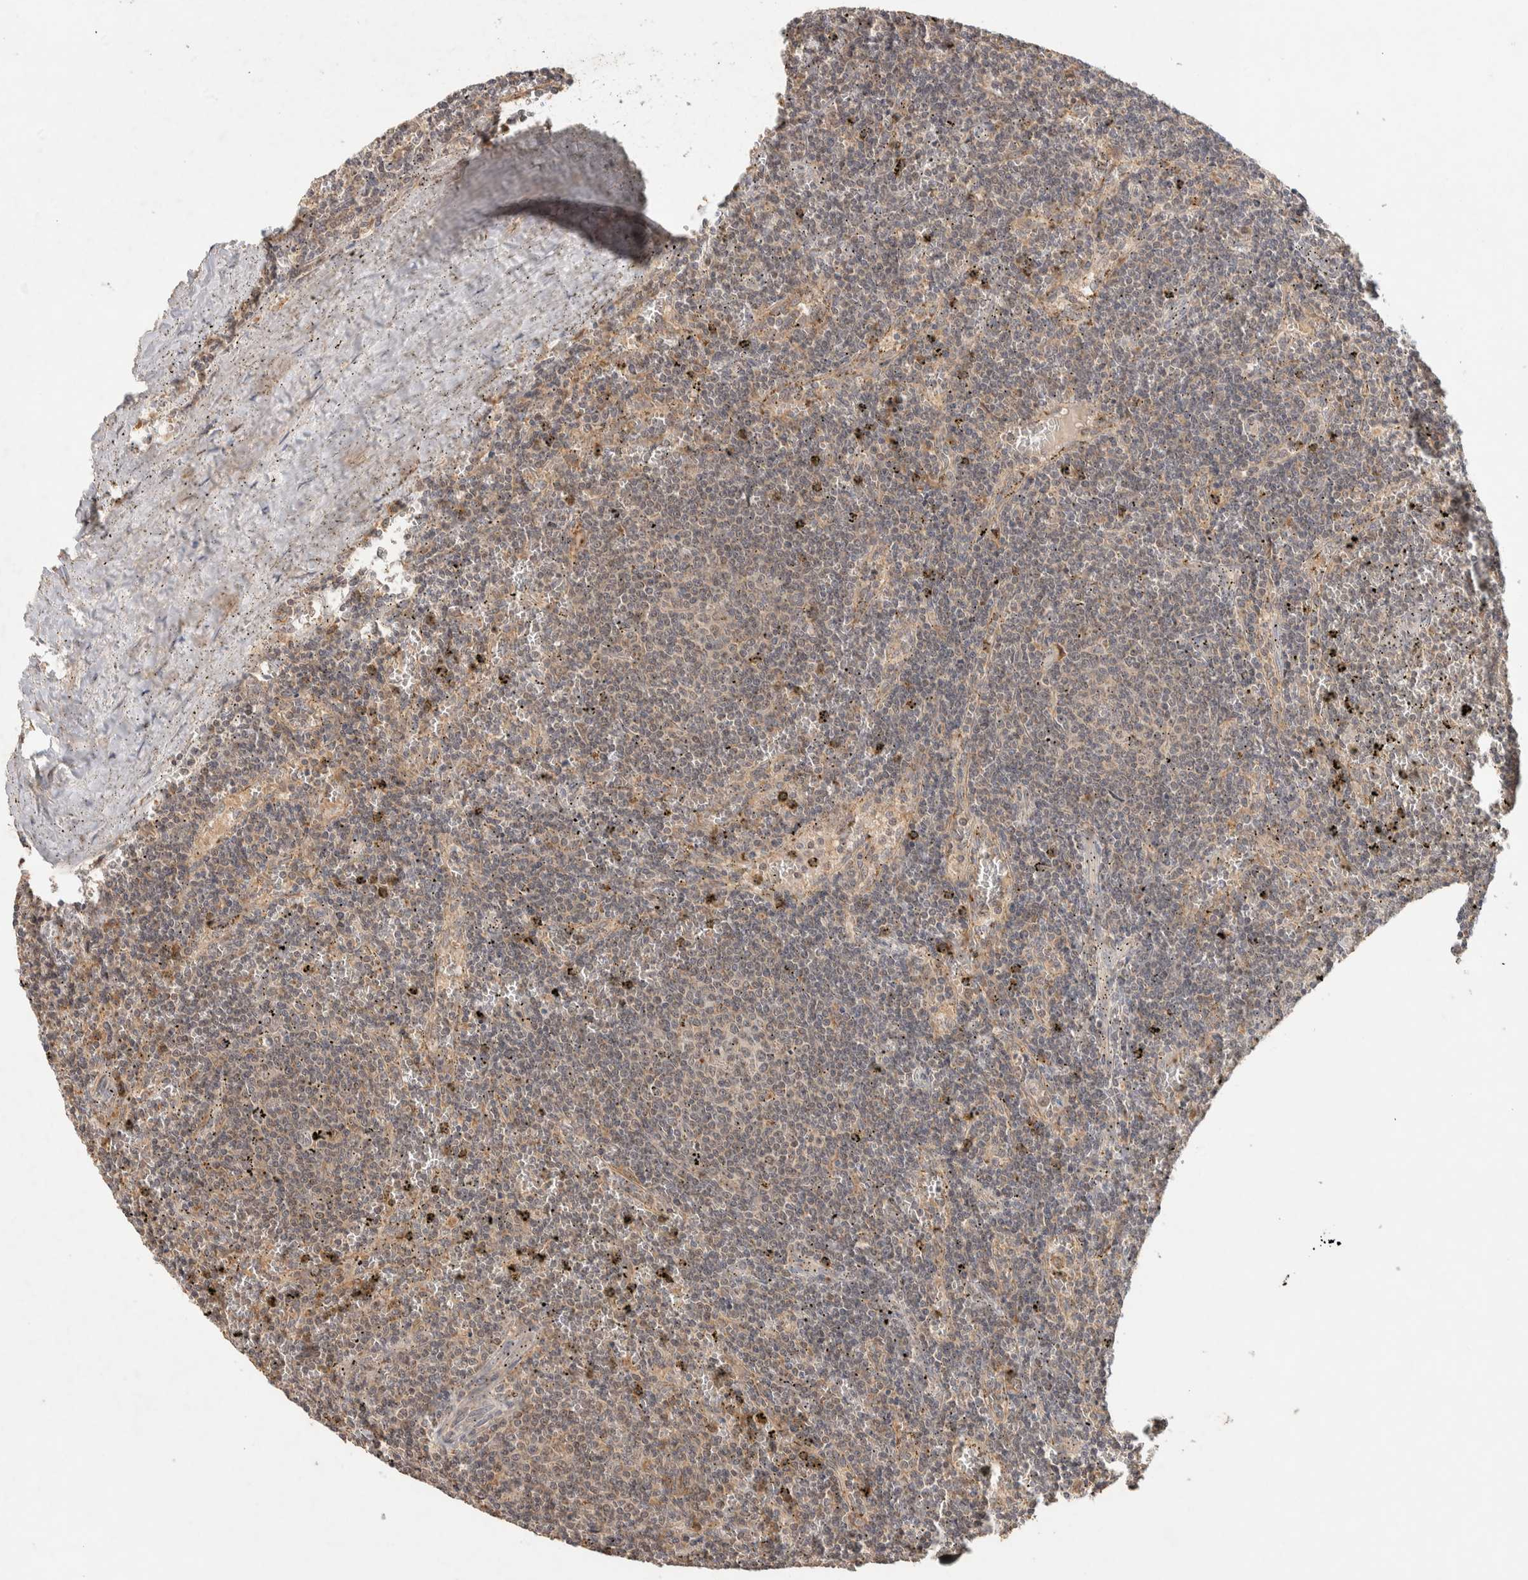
{"staining": {"intensity": "weak", "quantity": "25%-75%", "location": "cytoplasmic/membranous"}, "tissue": "lymphoma", "cell_type": "Tumor cells", "image_type": "cancer", "snomed": [{"axis": "morphology", "description": "Malignant lymphoma, non-Hodgkin's type, Low grade"}, {"axis": "topography", "description": "Spleen"}], "caption": "This image demonstrates immunohistochemistry staining of human low-grade malignant lymphoma, non-Hodgkin's type, with low weak cytoplasmic/membranous positivity in about 25%-75% of tumor cells.", "gene": "ITPA", "patient": {"sex": "female", "age": 50}}